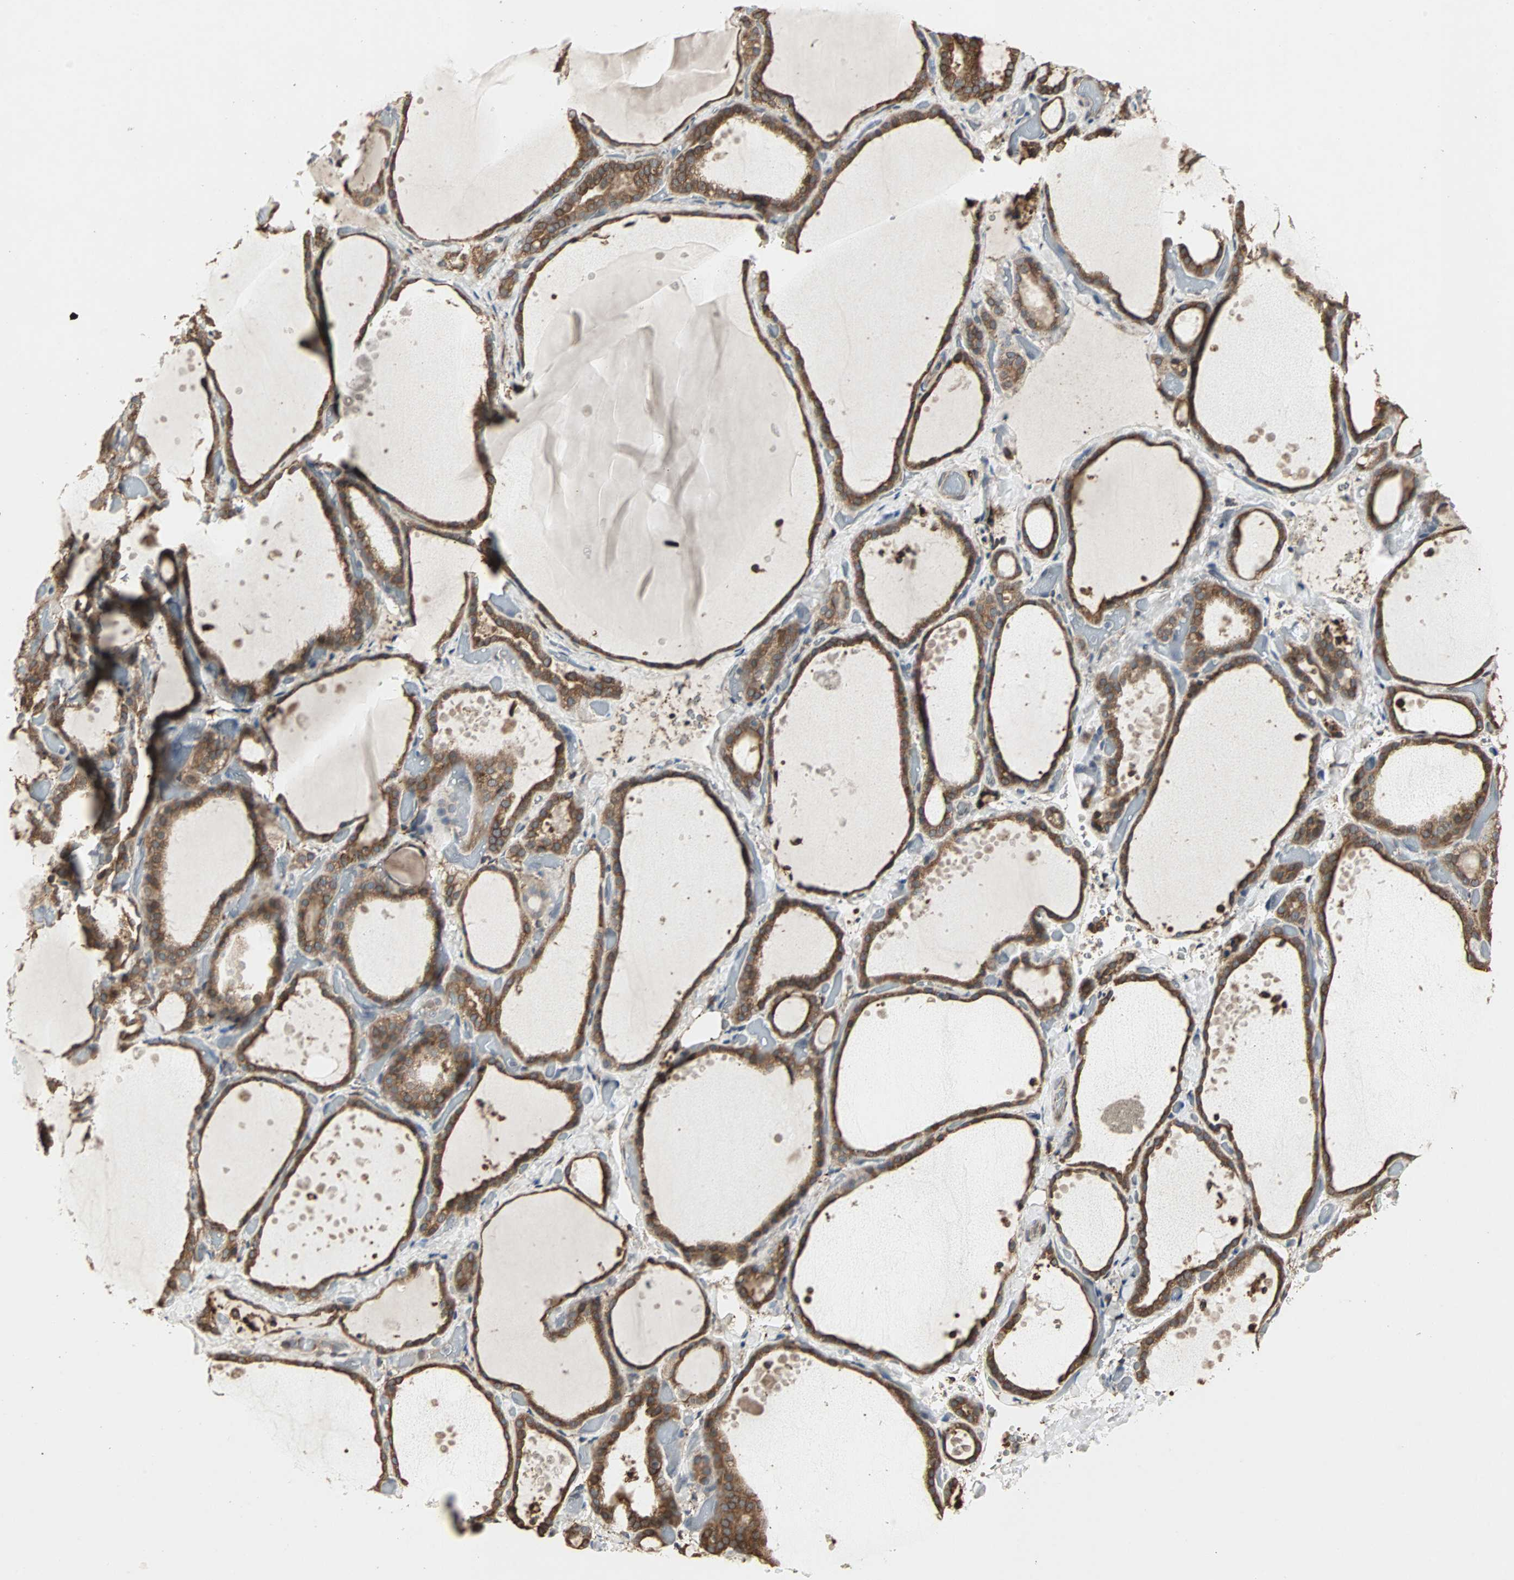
{"staining": {"intensity": "moderate", "quantity": ">75%", "location": "cytoplasmic/membranous"}, "tissue": "thyroid gland", "cell_type": "Glandular cells", "image_type": "normal", "snomed": [{"axis": "morphology", "description": "Normal tissue, NOS"}, {"axis": "topography", "description": "Thyroid gland"}], "caption": "Immunohistochemistry of benign human thyroid gland exhibits medium levels of moderate cytoplasmic/membranous staining in about >75% of glandular cells. The protein is shown in brown color, while the nuclei are stained blue.", "gene": "TRPV4", "patient": {"sex": "female", "age": 44}}